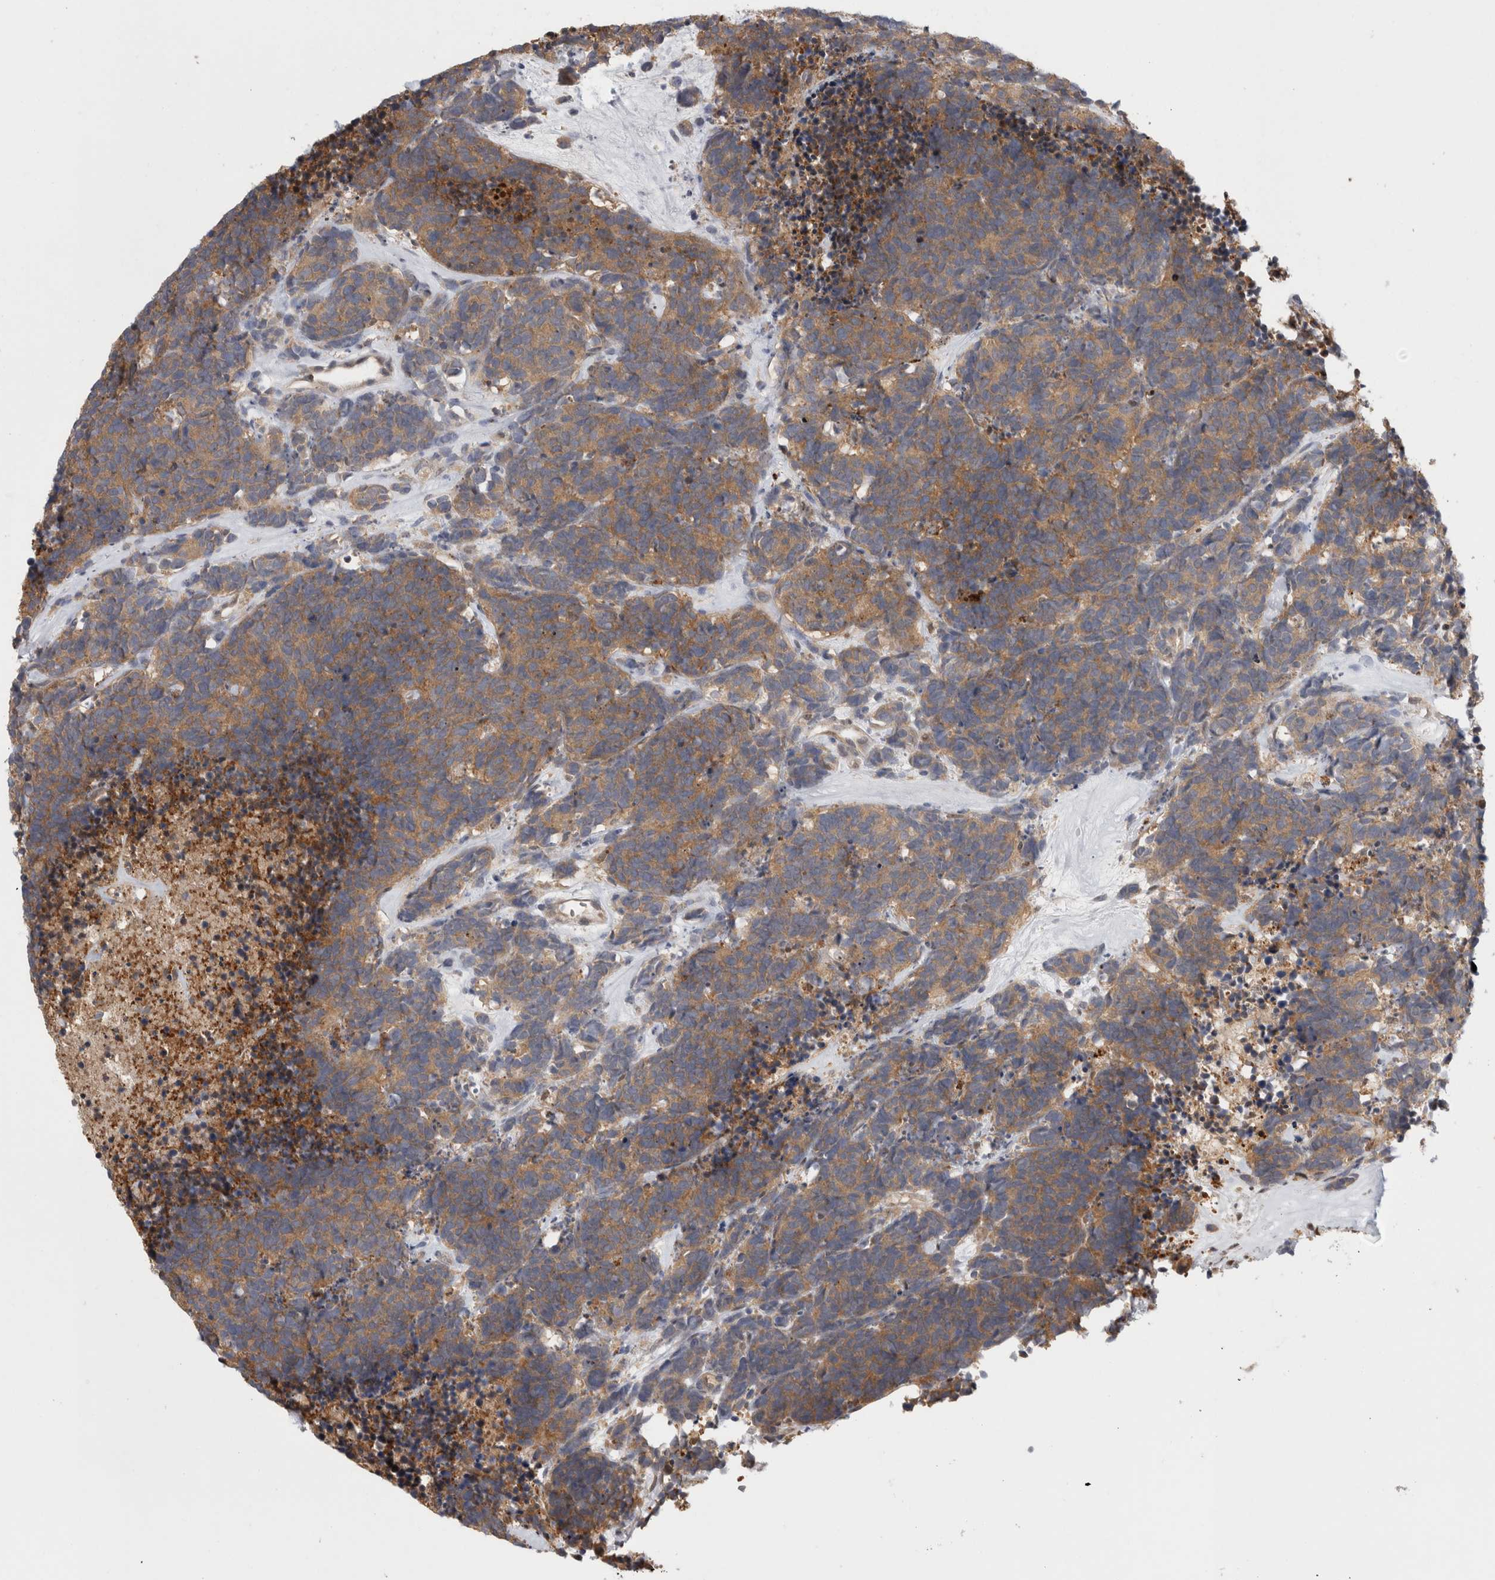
{"staining": {"intensity": "moderate", "quantity": ">75%", "location": "cytoplasmic/membranous"}, "tissue": "carcinoid", "cell_type": "Tumor cells", "image_type": "cancer", "snomed": [{"axis": "morphology", "description": "Carcinoma, NOS"}, {"axis": "morphology", "description": "Carcinoid, malignant, NOS"}, {"axis": "topography", "description": "Urinary bladder"}], "caption": "Moderate cytoplasmic/membranous positivity for a protein is seen in about >75% of tumor cells of carcinoid using immunohistochemistry (IHC).", "gene": "PIGP", "patient": {"sex": "male", "age": 57}}